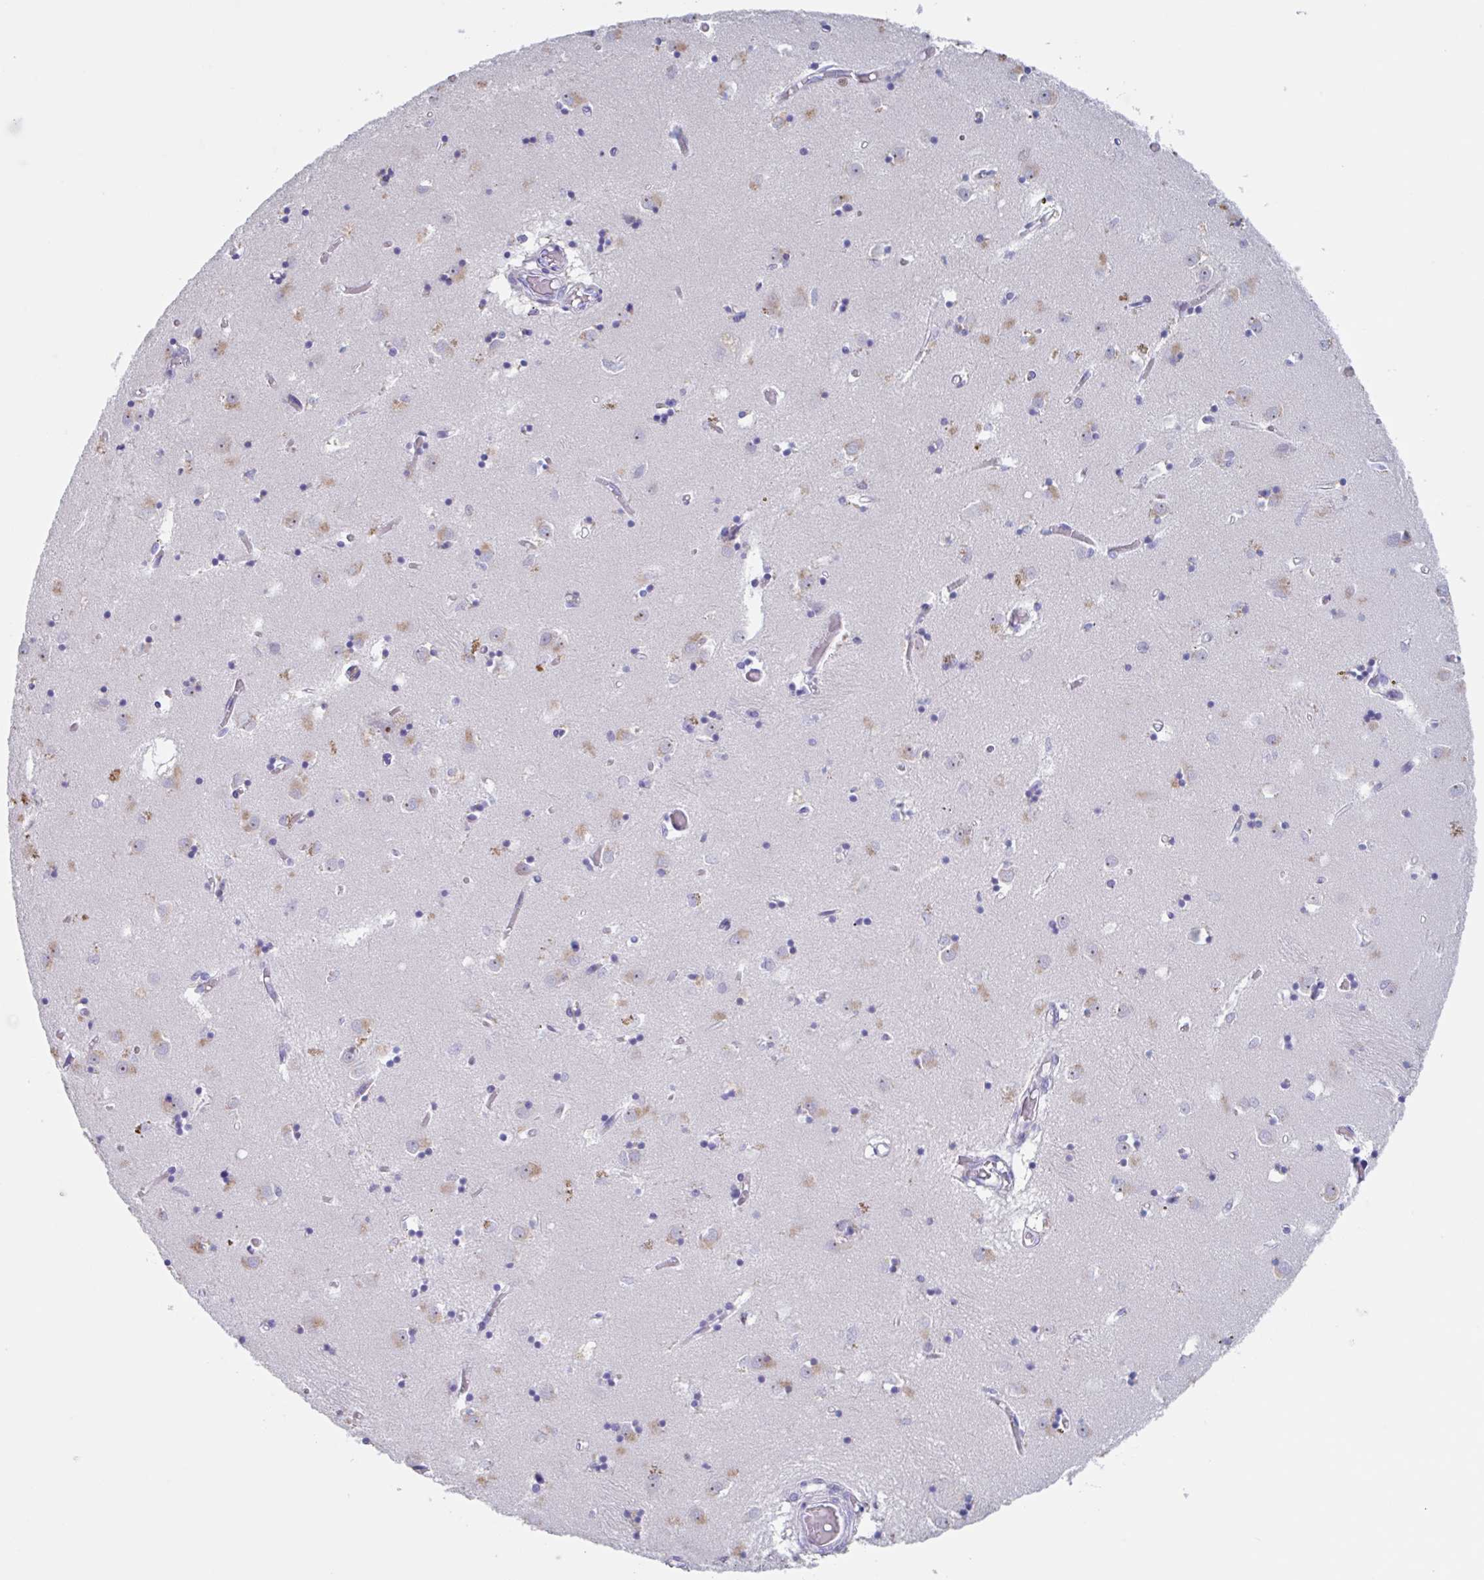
{"staining": {"intensity": "weak", "quantity": "<25%", "location": "cytoplasmic/membranous"}, "tissue": "caudate", "cell_type": "Glial cells", "image_type": "normal", "snomed": [{"axis": "morphology", "description": "Normal tissue, NOS"}, {"axis": "topography", "description": "Lateral ventricle wall"}], "caption": "The immunohistochemistry (IHC) photomicrograph has no significant positivity in glial cells of caudate.", "gene": "NOXRED1", "patient": {"sex": "male", "age": 70}}